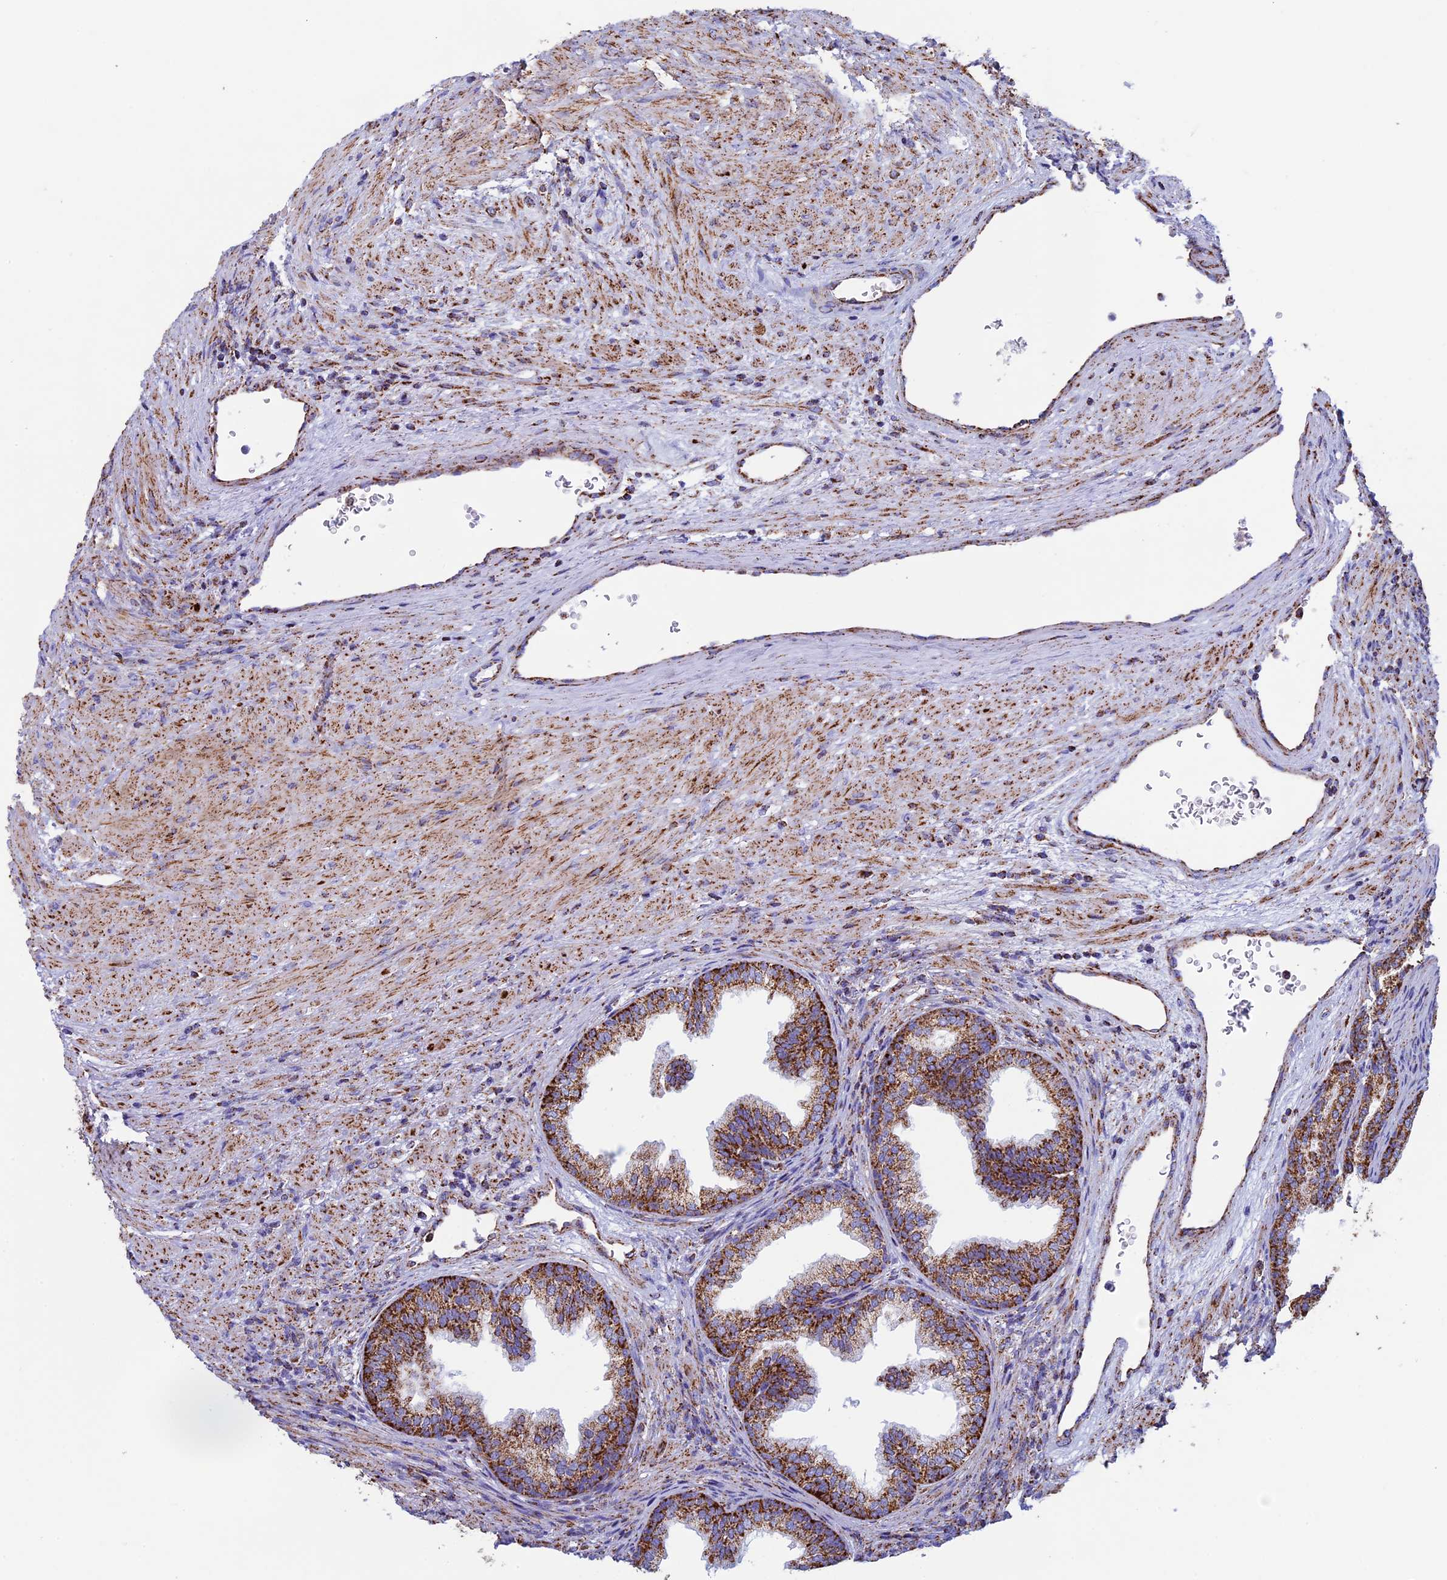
{"staining": {"intensity": "strong", "quantity": ">75%", "location": "cytoplasmic/membranous"}, "tissue": "prostate", "cell_type": "Glandular cells", "image_type": "normal", "snomed": [{"axis": "morphology", "description": "Normal tissue, NOS"}, {"axis": "topography", "description": "Prostate"}], "caption": "DAB immunohistochemical staining of benign prostate reveals strong cytoplasmic/membranous protein expression in about >75% of glandular cells.", "gene": "UQCRFS1", "patient": {"sex": "male", "age": 76}}